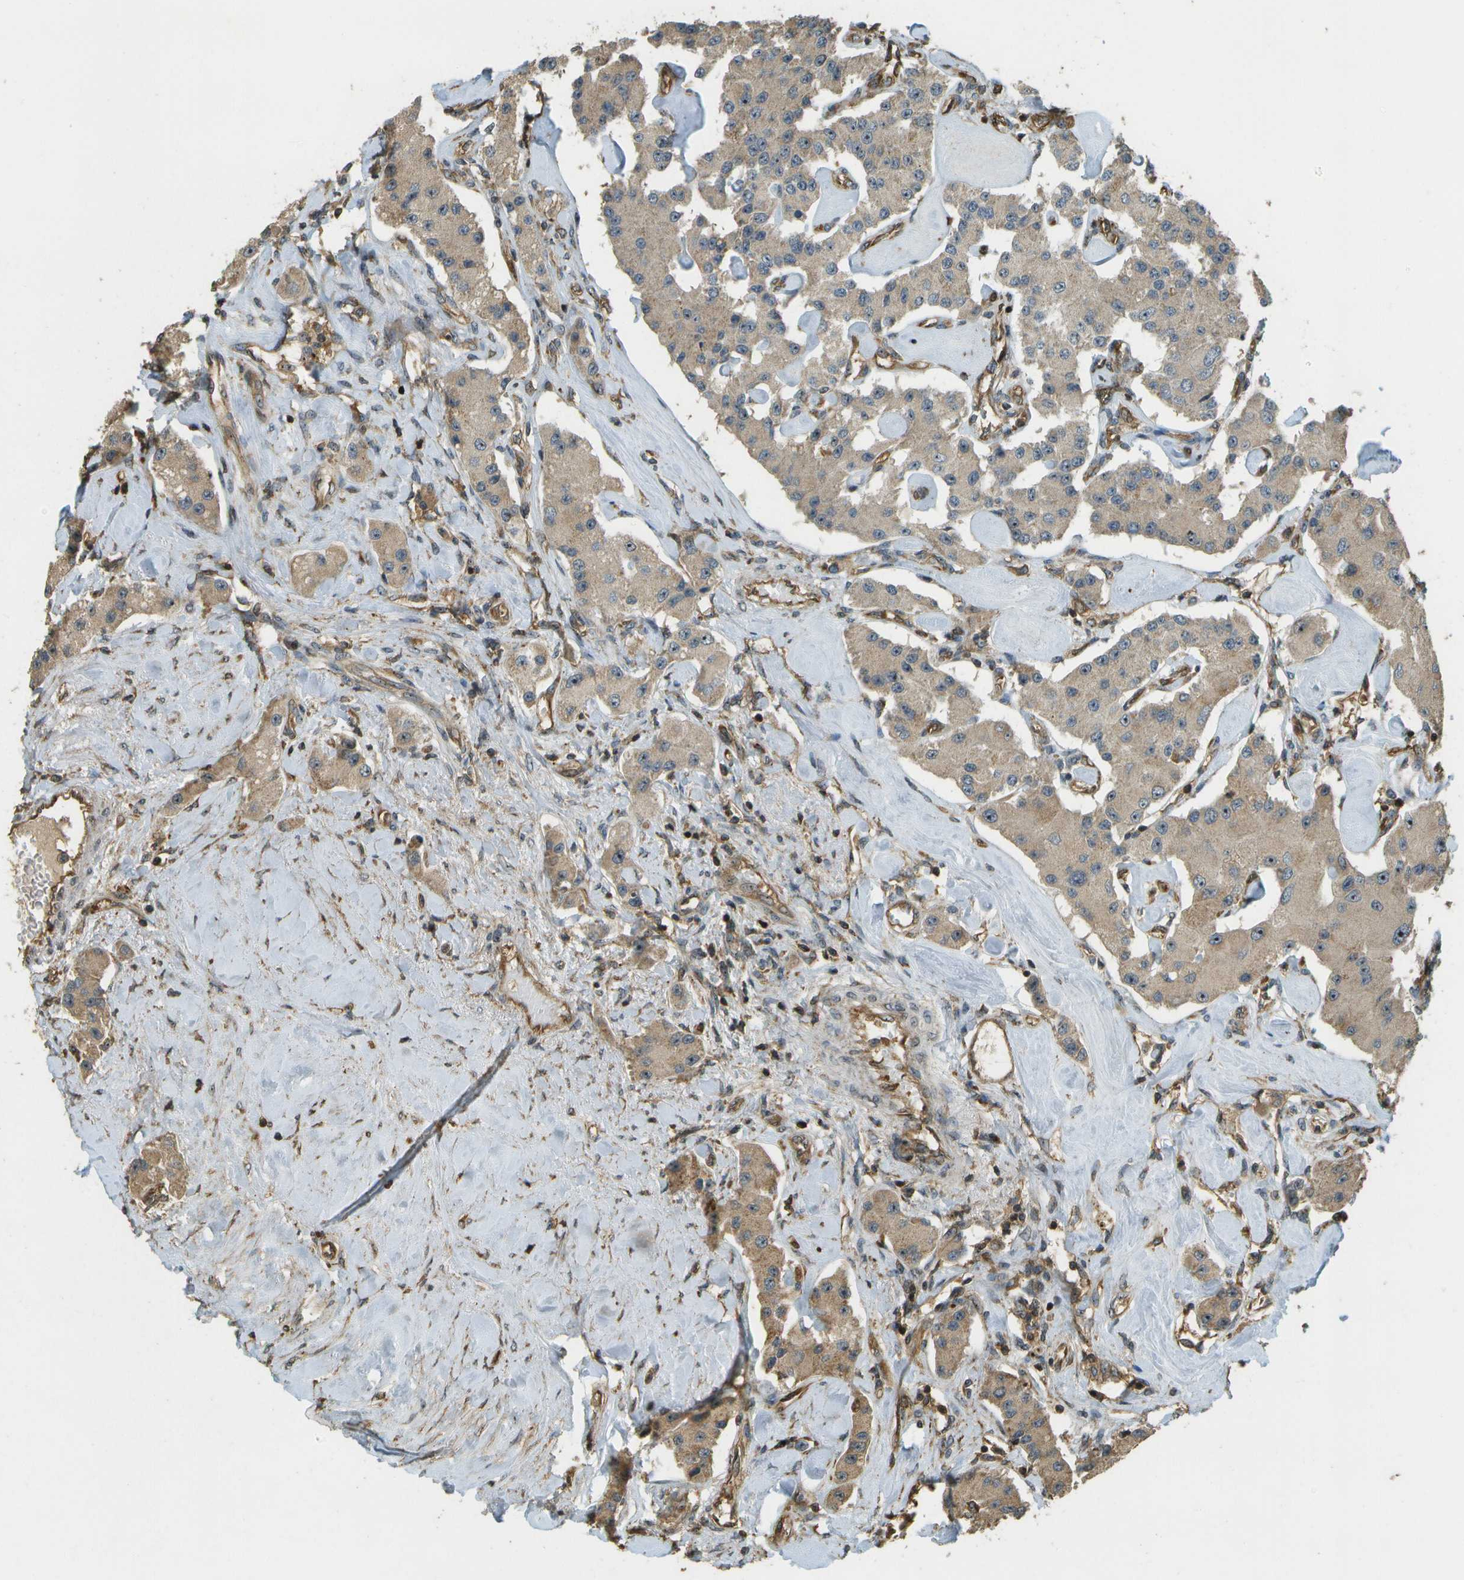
{"staining": {"intensity": "moderate", "quantity": ">75%", "location": "cytoplasmic/membranous,nuclear"}, "tissue": "carcinoid", "cell_type": "Tumor cells", "image_type": "cancer", "snomed": [{"axis": "morphology", "description": "Carcinoid, malignant, NOS"}, {"axis": "topography", "description": "Pancreas"}], "caption": "An immunohistochemistry (IHC) photomicrograph of tumor tissue is shown. Protein staining in brown highlights moderate cytoplasmic/membranous and nuclear positivity in carcinoid within tumor cells.", "gene": "LRP12", "patient": {"sex": "male", "age": 41}}